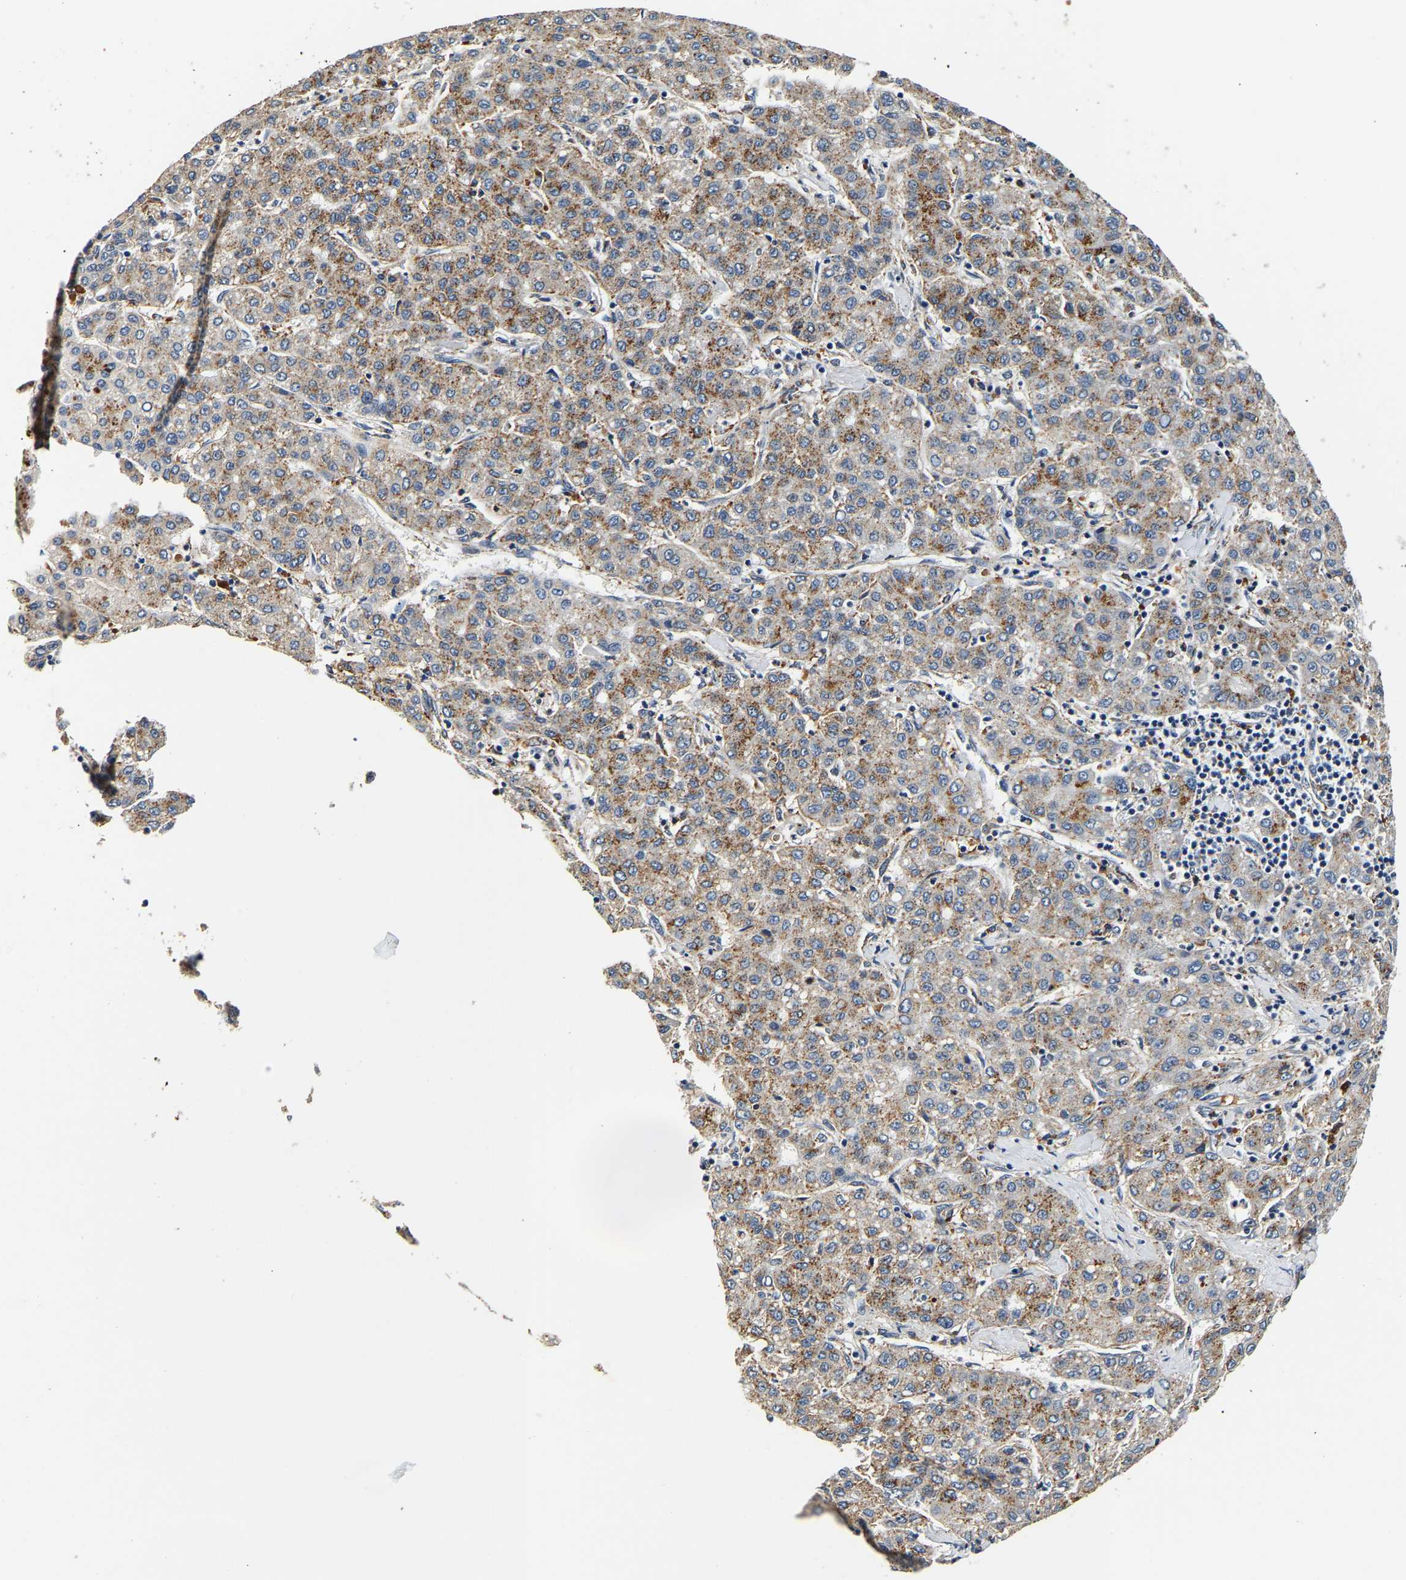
{"staining": {"intensity": "moderate", "quantity": ">75%", "location": "cytoplasmic/membranous"}, "tissue": "liver cancer", "cell_type": "Tumor cells", "image_type": "cancer", "snomed": [{"axis": "morphology", "description": "Carcinoma, Hepatocellular, NOS"}, {"axis": "topography", "description": "Liver"}], "caption": "This is a histology image of immunohistochemistry (IHC) staining of liver cancer, which shows moderate staining in the cytoplasmic/membranous of tumor cells.", "gene": "SMU1", "patient": {"sex": "male", "age": 65}}